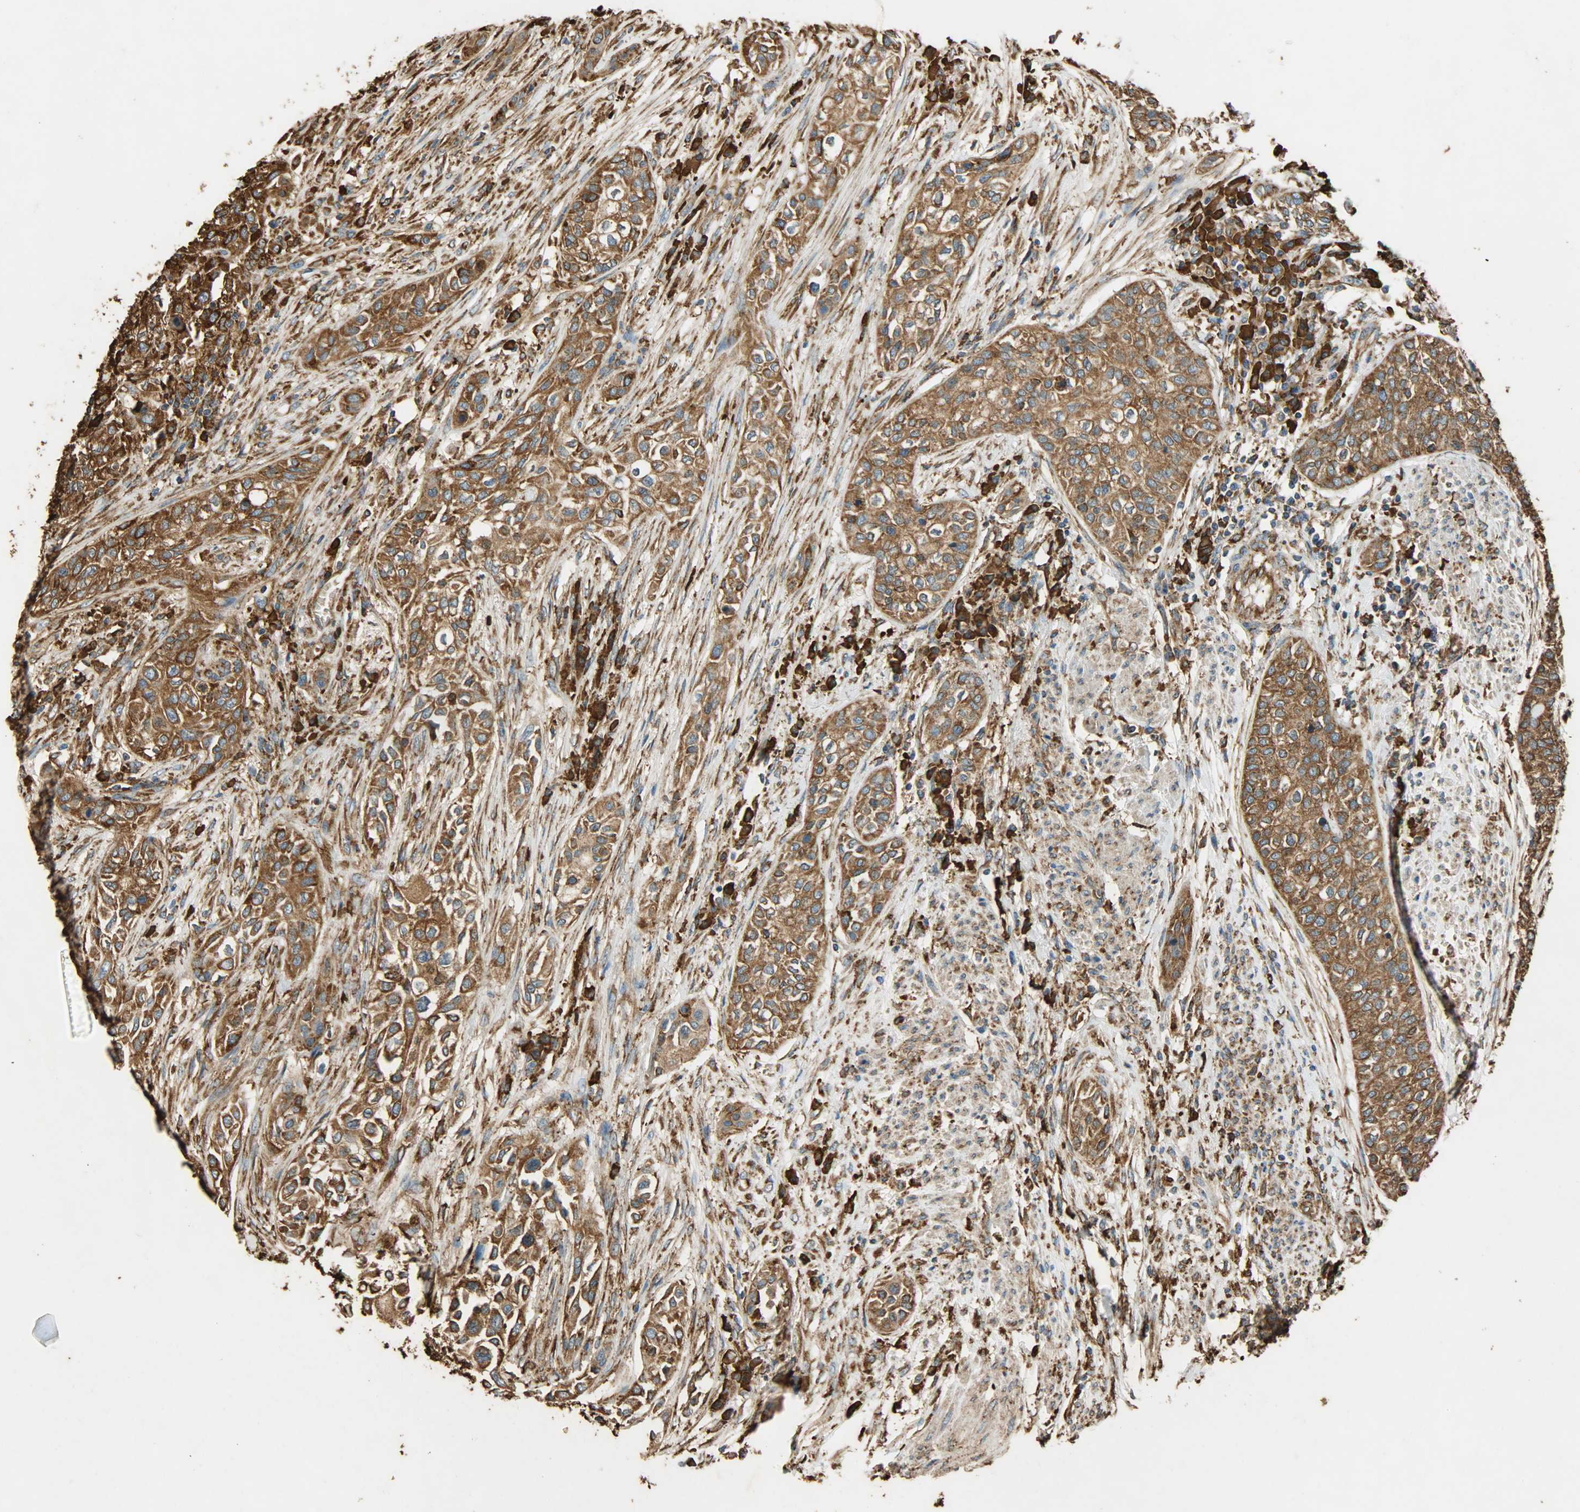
{"staining": {"intensity": "strong", "quantity": ">75%", "location": "cytoplasmic/membranous"}, "tissue": "urothelial cancer", "cell_type": "Tumor cells", "image_type": "cancer", "snomed": [{"axis": "morphology", "description": "Urothelial carcinoma, High grade"}, {"axis": "topography", "description": "Urinary bladder"}], "caption": "Human urothelial cancer stained with a brown dye displays strong cytoplasmic/membranous positive expression in approximately >75% of tumor cells.", "gene": "HSP90B1", "patient": {"sex": "male", "age": 74}}